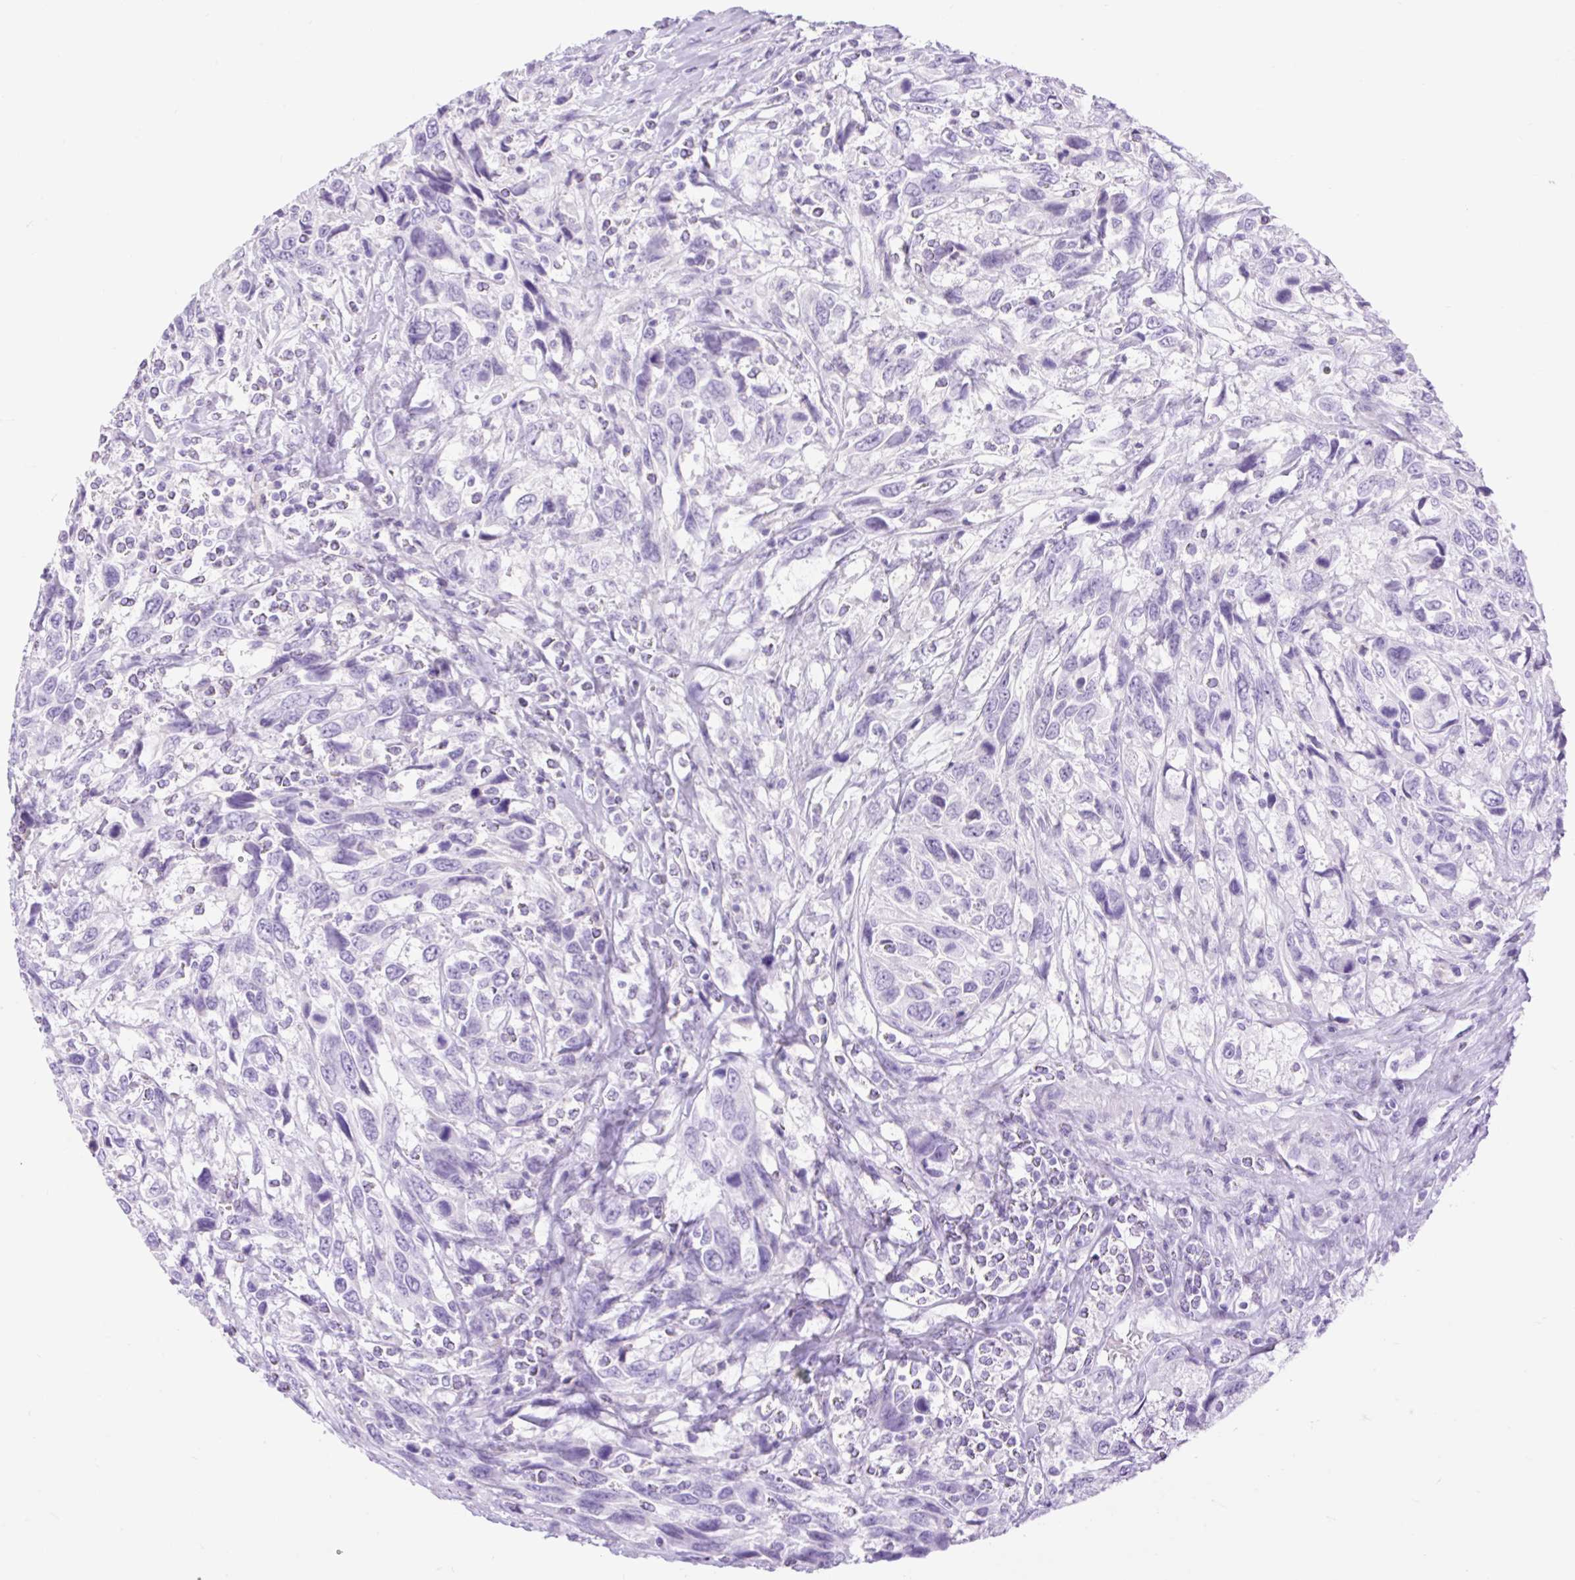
{"staining": {"intensity": "negative", "quantity": "none", "location": "none"}, "tissue": "urothelial cancer", "cell_type": "Tumor cells", "image_type": "cancer", "snomed": [{"axis": "morphology", "description": "Urothelial carcinoma, High grade"}, {"axis": "topography", "description": "Urinary bladder"}], "caption": "A high-resolution photomicrograph shows IHC staining of urothelial carcinoma (high-grade), which exhibits no significant expression in tumor cells. (Brightfield microscopy of DAB immunohistochemistry (IHC) at high magnification).", "gene": "SLC25A40", "patient": {"sex": "female", "age": 70}}